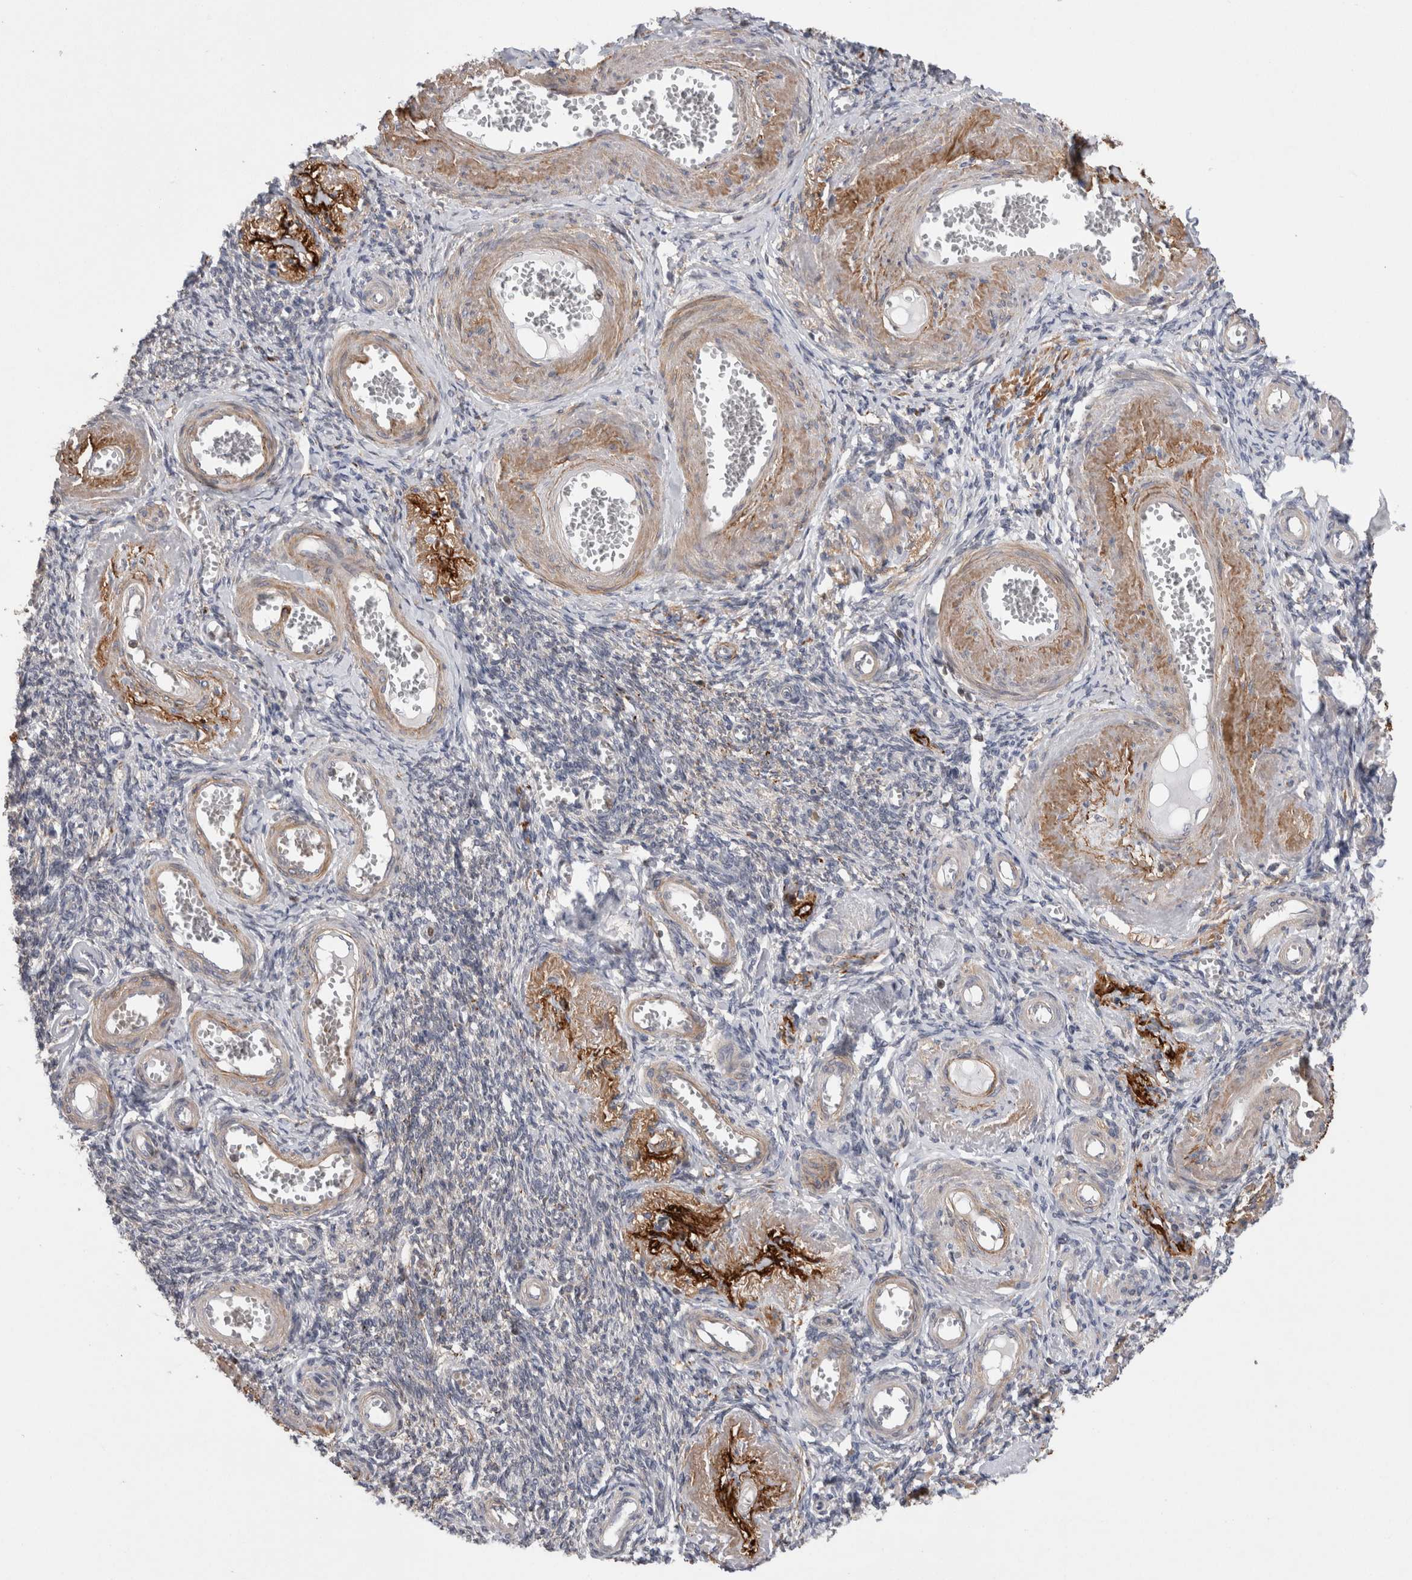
{"staining": {"intensity": "strong", "quantity": "<25%", "location": "cytoplasmic/membranous"}, "tissue": "adipose tissue", "cell_type": "Adipocytes", "image_type": "normal", "snomed": [{"axis": "morphology", "description": "Normal tissue, NOS"}, {"axis": "topography", "description": "Vascular tissue"}, {"axis": "topography", "description": "Fallopian tube"}, {"axis": "topography", "description": "Ovary"}], "caption": "The image reveals staining of unremarkable adipose tissue, revealing strong cytoplasmic/membranous protein expression (brown color) within adipocytes. (Stains: DAB (3,3'-diaminobenzidine) in brown, nuclei in blue, Microscopy: brightfield microscopy at high magnification).", "gene": "DARS2", "patient": {"sex": "female", "age": 67}}